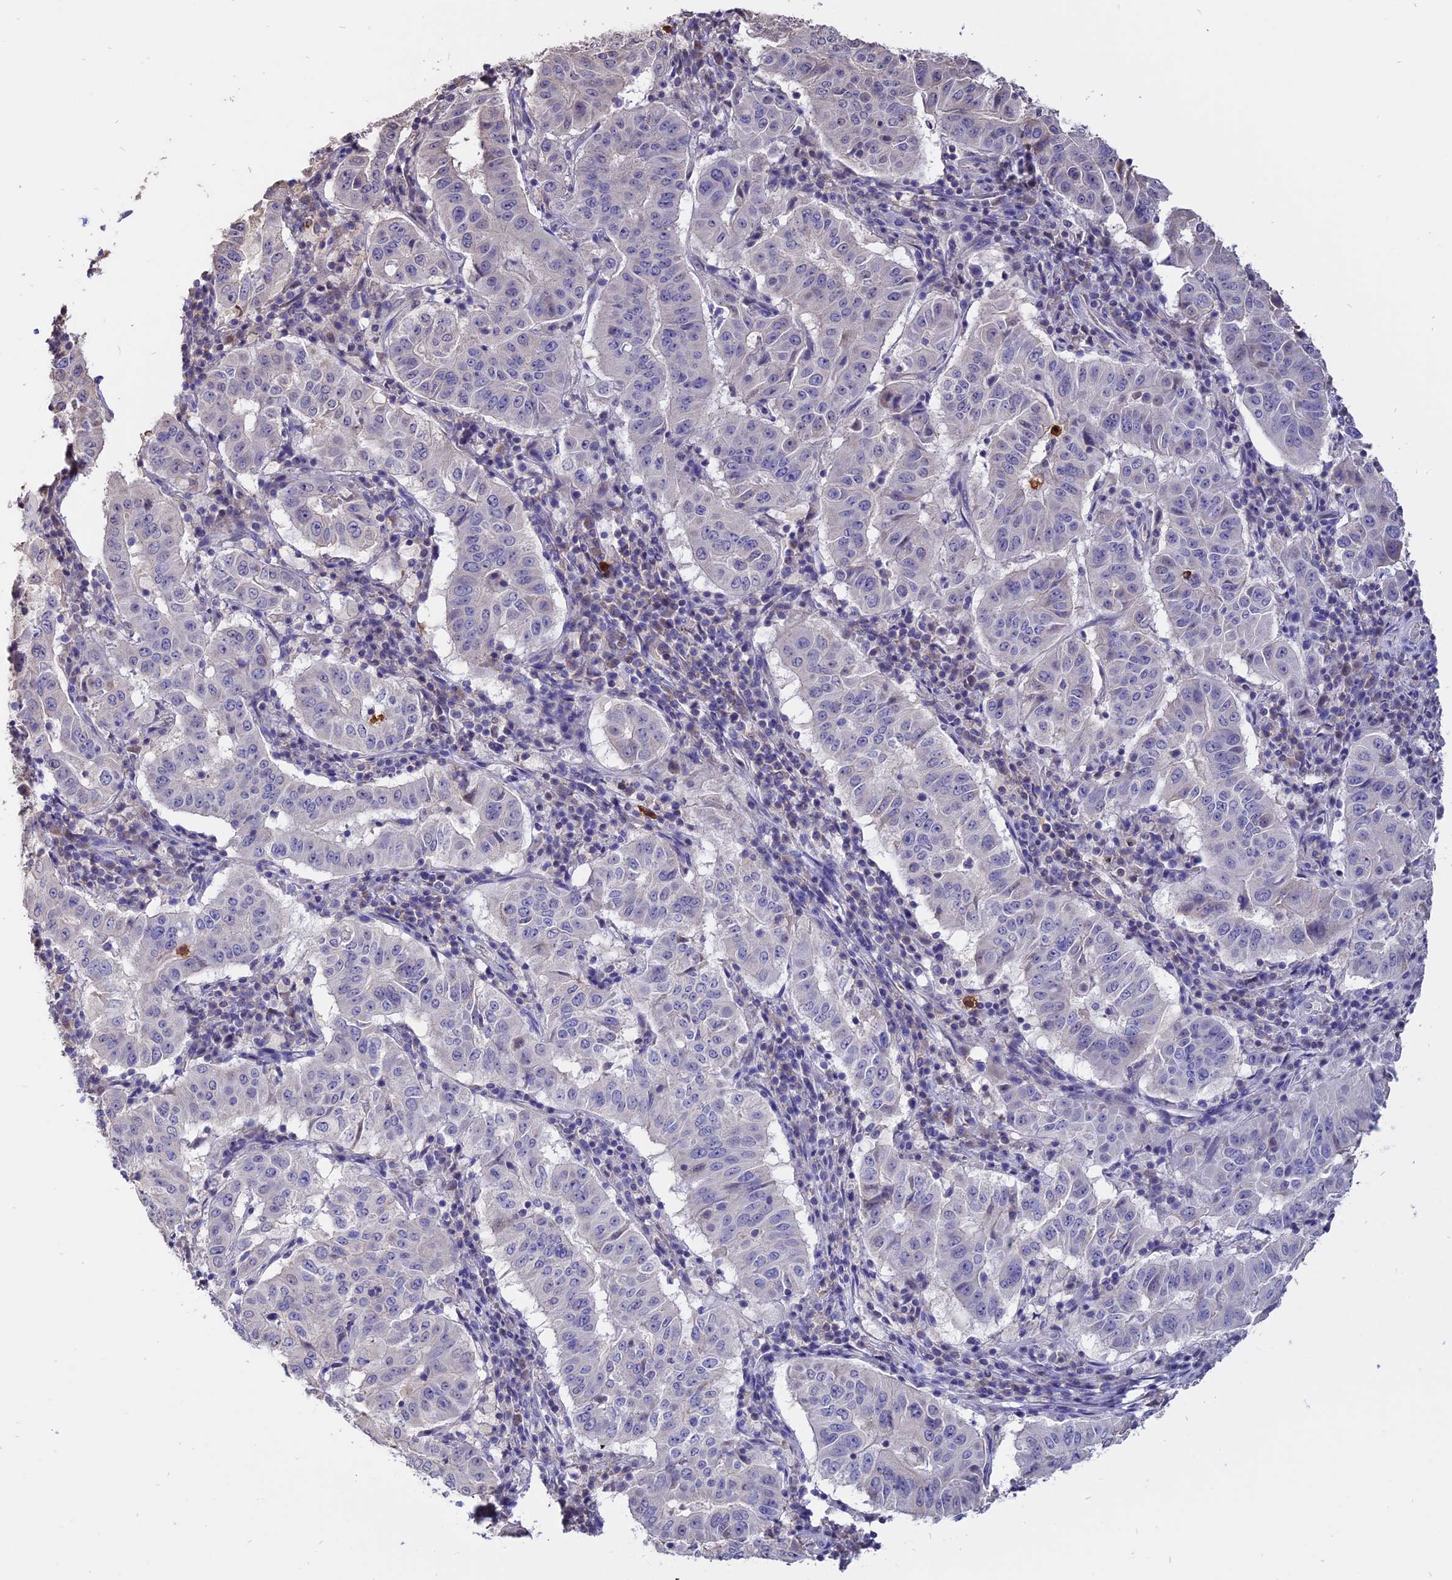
{"staining": {"intensity": "negative", "quantity": "none", "location": "none"}, "tissue": "pancreatic cancer", "cell_type": "Tumor cells", "image_type": "cancer", "snomed": [{"axis": "morphology", "description": "Adenocarcinoma, NOS"}, {"axis": "topography", "description": "Pancreas"}], "caption": "Histopathology image shows no significant protein staining in tumor cells of pancreatic adenocarcinoma.", "gene": "CARMIL2", "patient": {"sex": "male", "age": 63}}